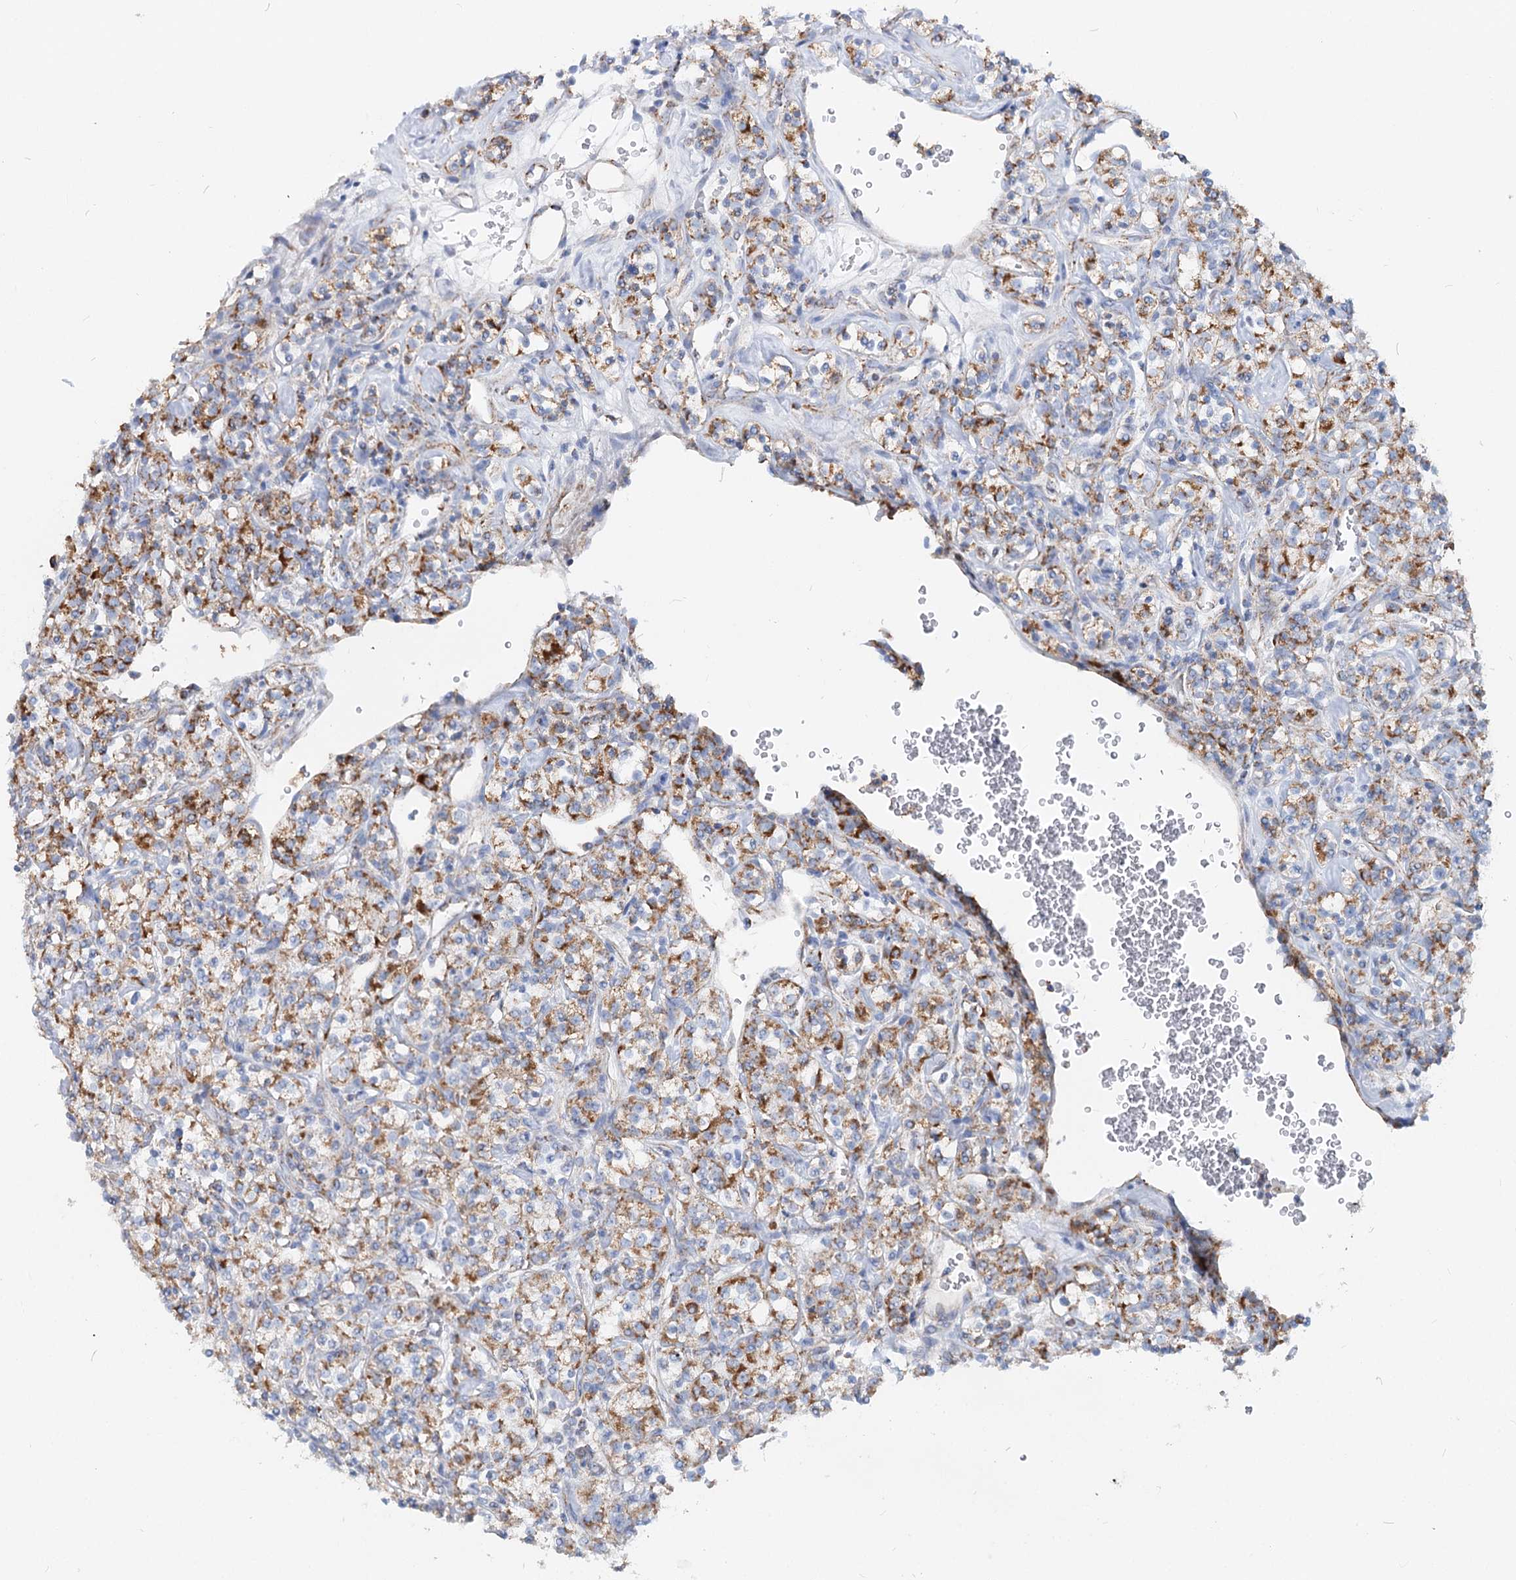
{"staining": {"intensity": "strong", "quantity": "25%-75%", "location": "cytoplasmic/membranous"}, "tissue": "renal cancer", "cell_type": "Tumor cells", "image_type": "cancer", "snomed": [{"axis": "morphology", "description": "Adenocarcinoma, NOS"}, {"axis": "topography", "description": "Kidney"}], "caption": "Protein expression analysis of renal cancer demonstrates strong cytoplasmic/membranous positivity in approximately 25%-75% of tumor cells.", "gene": "MCCC2", "patient": {"sex": "male", "age": 77}}